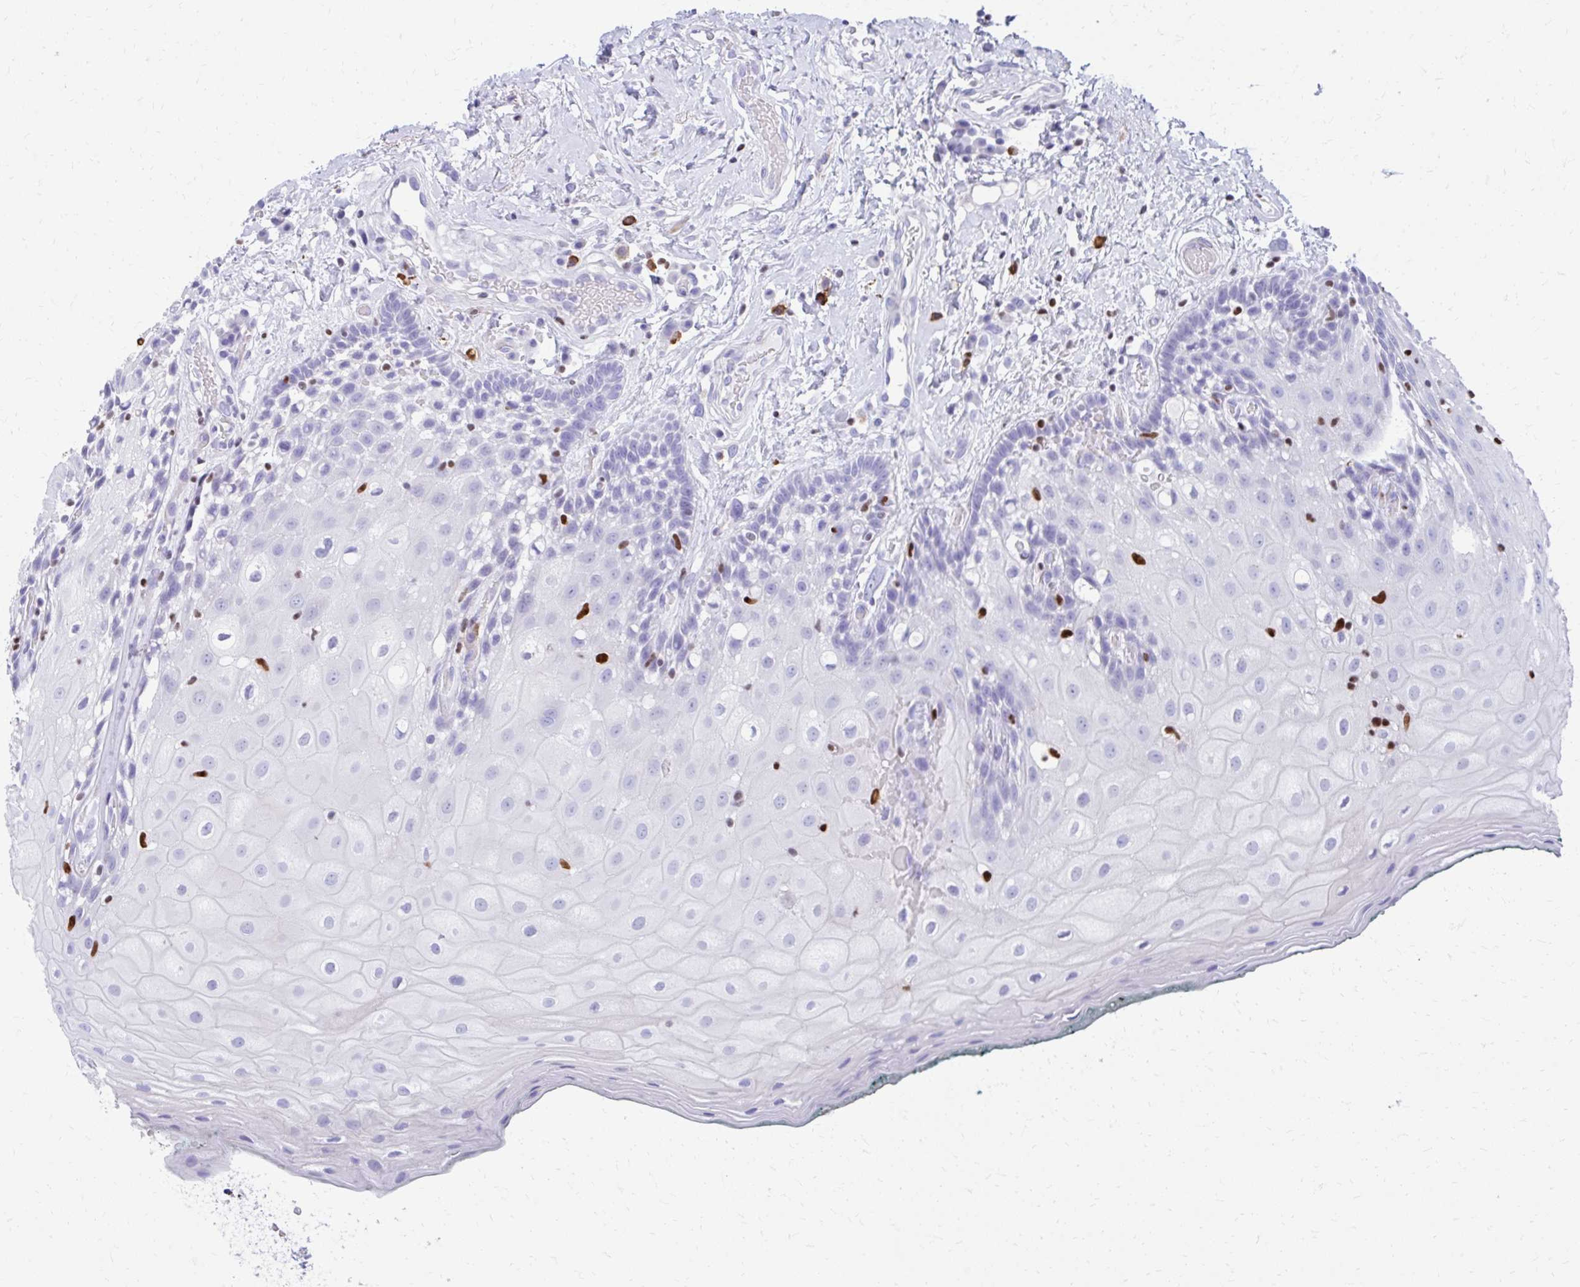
{"staining": {"intensity": "negative", "quantity": "none", "location": "none"}, "tissue": "oral mucosa", "cell_type": "Squamous epithelial cells", "image_type": "normal", "snomed": [{"axis": "morphology", "description": "Normal tissue, NOS"}, {"axis": "morphology", "description": "Squamous cell carcinoma, NOS"}, {"axis": "topography", "description": "Oral tissue"}, {"axis": "topography", "description": "Head-Neck"}], "caption": "Immunohistochemistry histopathology image of normal oral mucosa: oral mucosa stained with DAB (3,3'-diaminobenzidine) reveals no significant protein staining in squamous epithelial cells.", "gene": "RUNX3", "patient": {"sex": "male", "age": 64}}